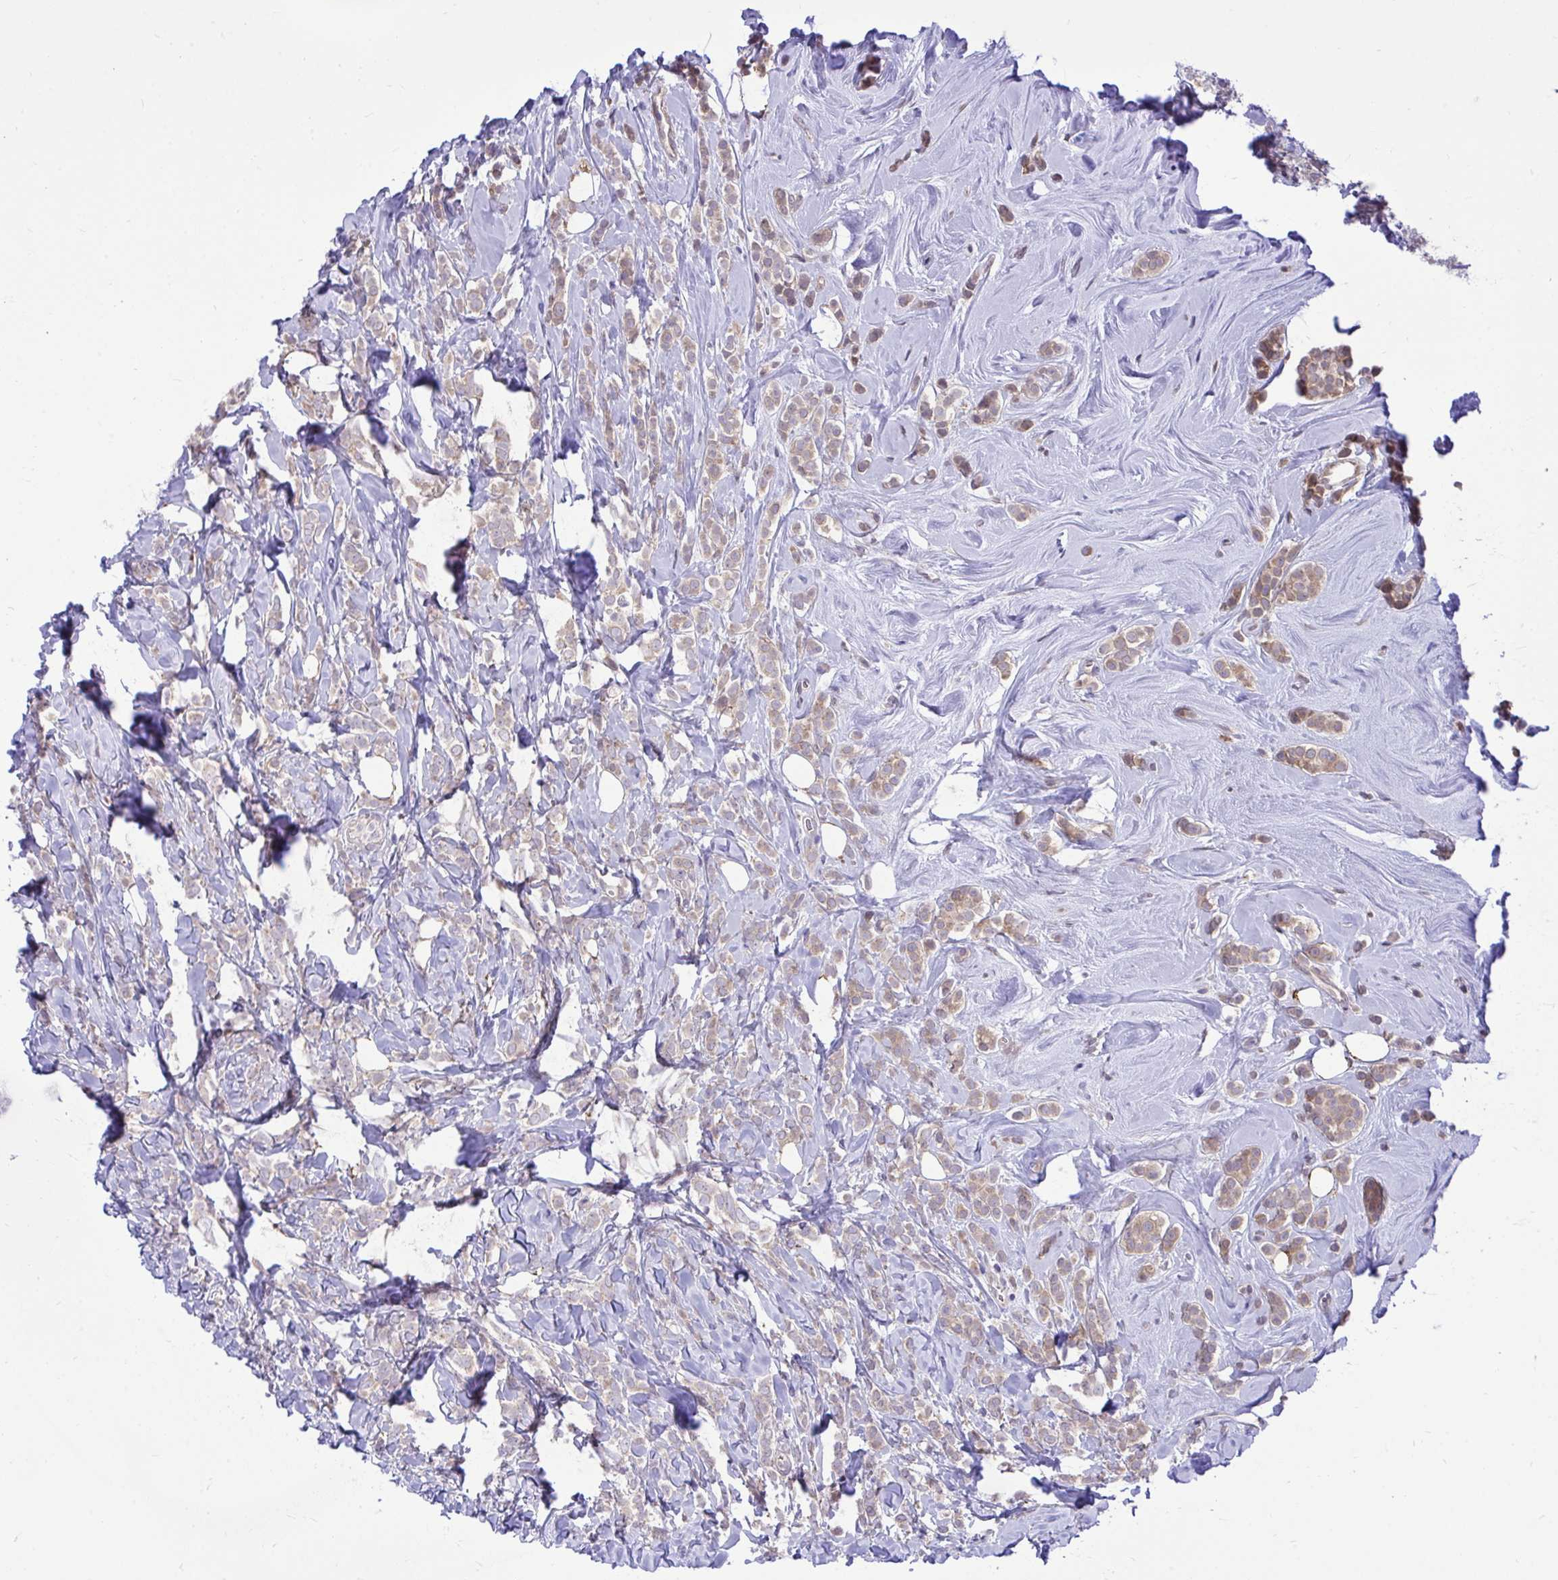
{"staining": {"intensity": "weak", "quantity": "<25%", "location": "cytoplasmic/membranous"}, "tissue": "breast cancer", "cell_type": "Tumor cells", "image_type": "cancer", "snomed": [{"axis": "morphology", "description": "Lobular carcinoma"}, {"axis": "topography", "description": "Breast"}], "caption": "Immunohistochemistry (IHC) image of breast lobular carcinoma stained for a protein (brown), which displays no staining in tumor cells. Brightfield microscopy of IHC stained with DAB (brown) and hematoxylin (blue), captured at high magnification.", "gene": "CEACAM18", "patient": {"sex": "female", "age": 49}}